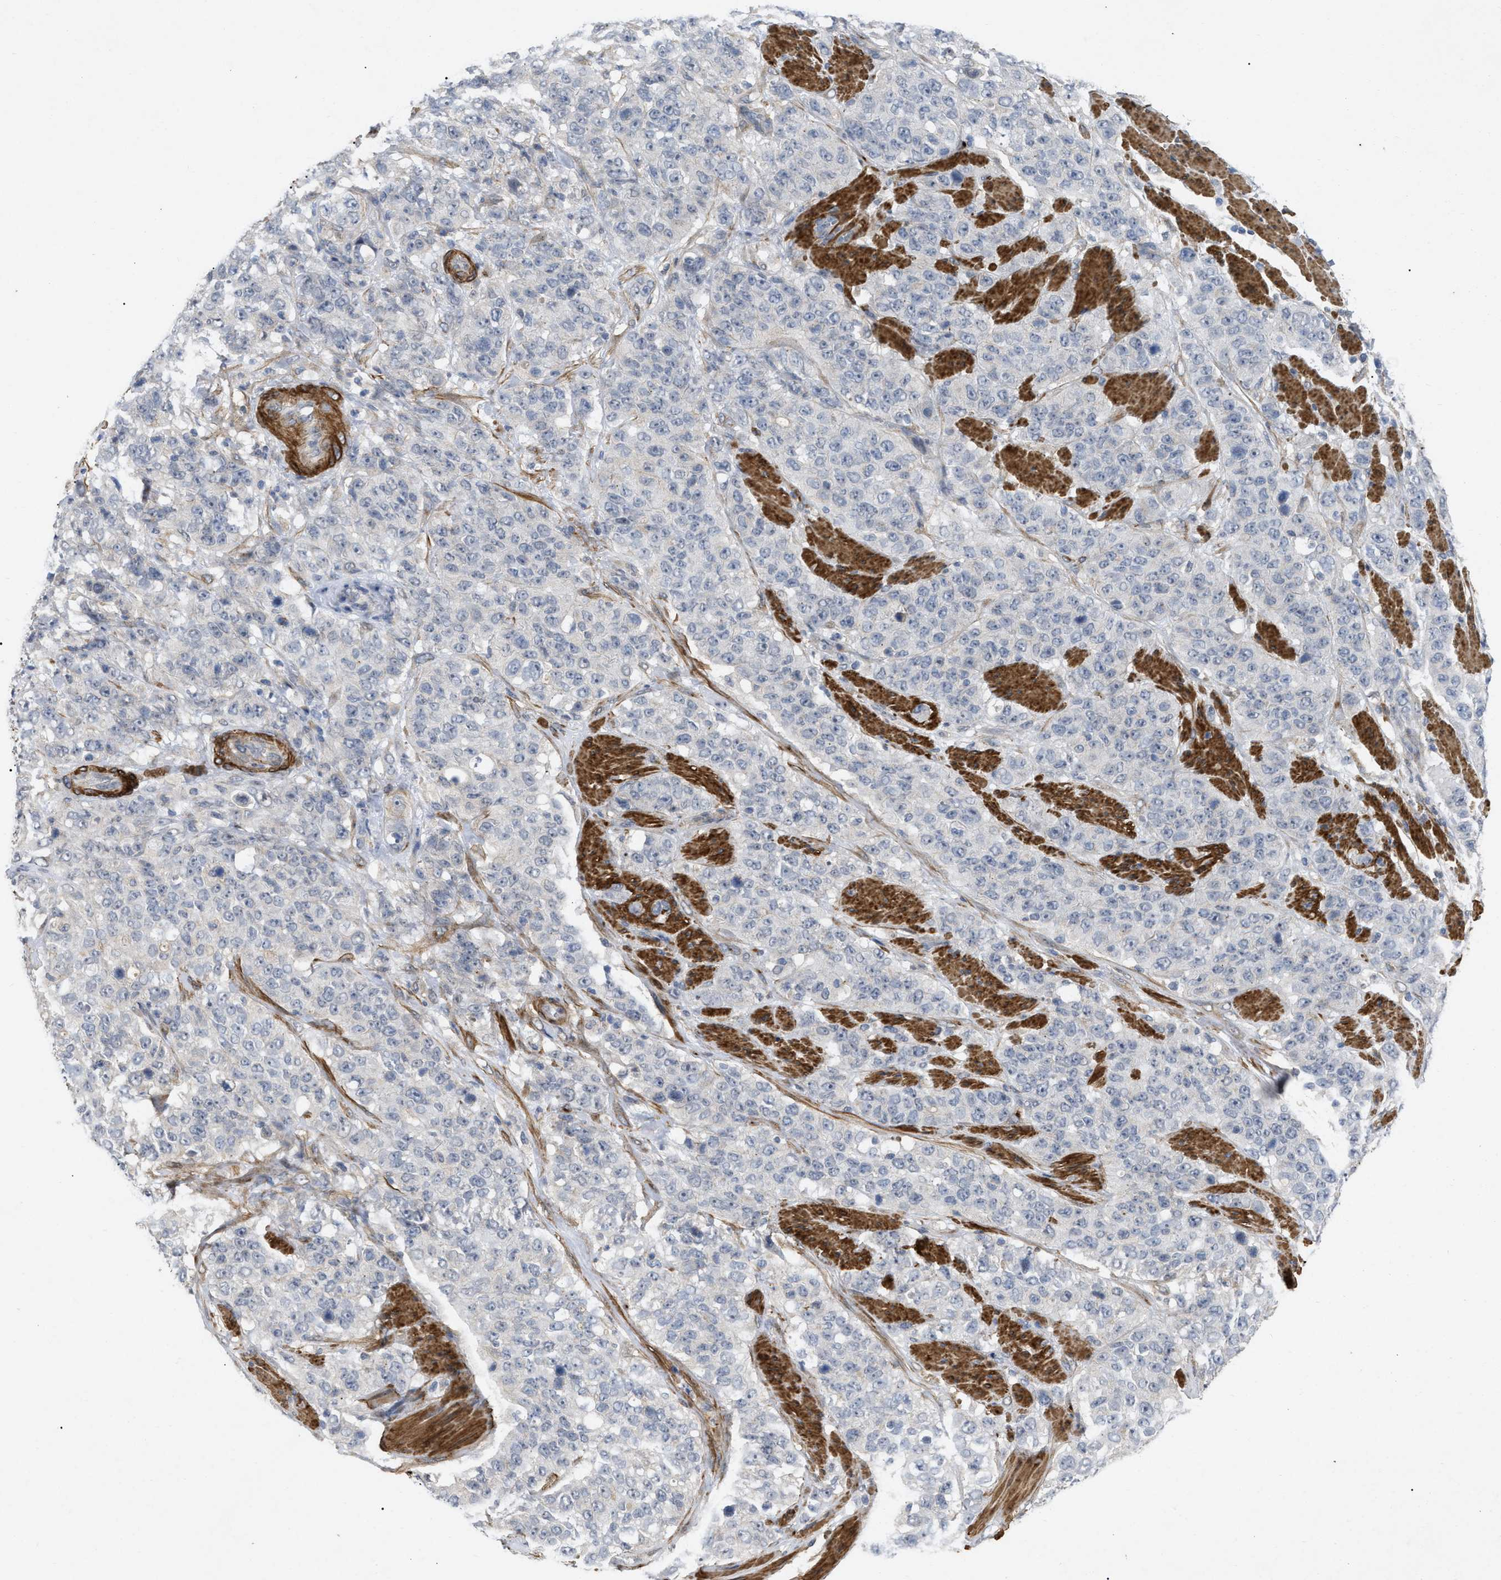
{"staining": {"intensity": "negative", "quantity": "none", "location": "none"}, "tissue": "stomach cancer", "cell_type": "Tumor cells", "image_type": "cancer", "snomed": [{"axis": "morphology", "description": "Adenocarcinoma, NOS"}, {"axis": "topography", "description": "Stomach"}], "caption": "Micrograph shows no protein staining in tumor cells of stomach adenocarcinoma tissue.", "gene": "ST6GALNAC6", "patient": {"sex": "male", "age": 48}}